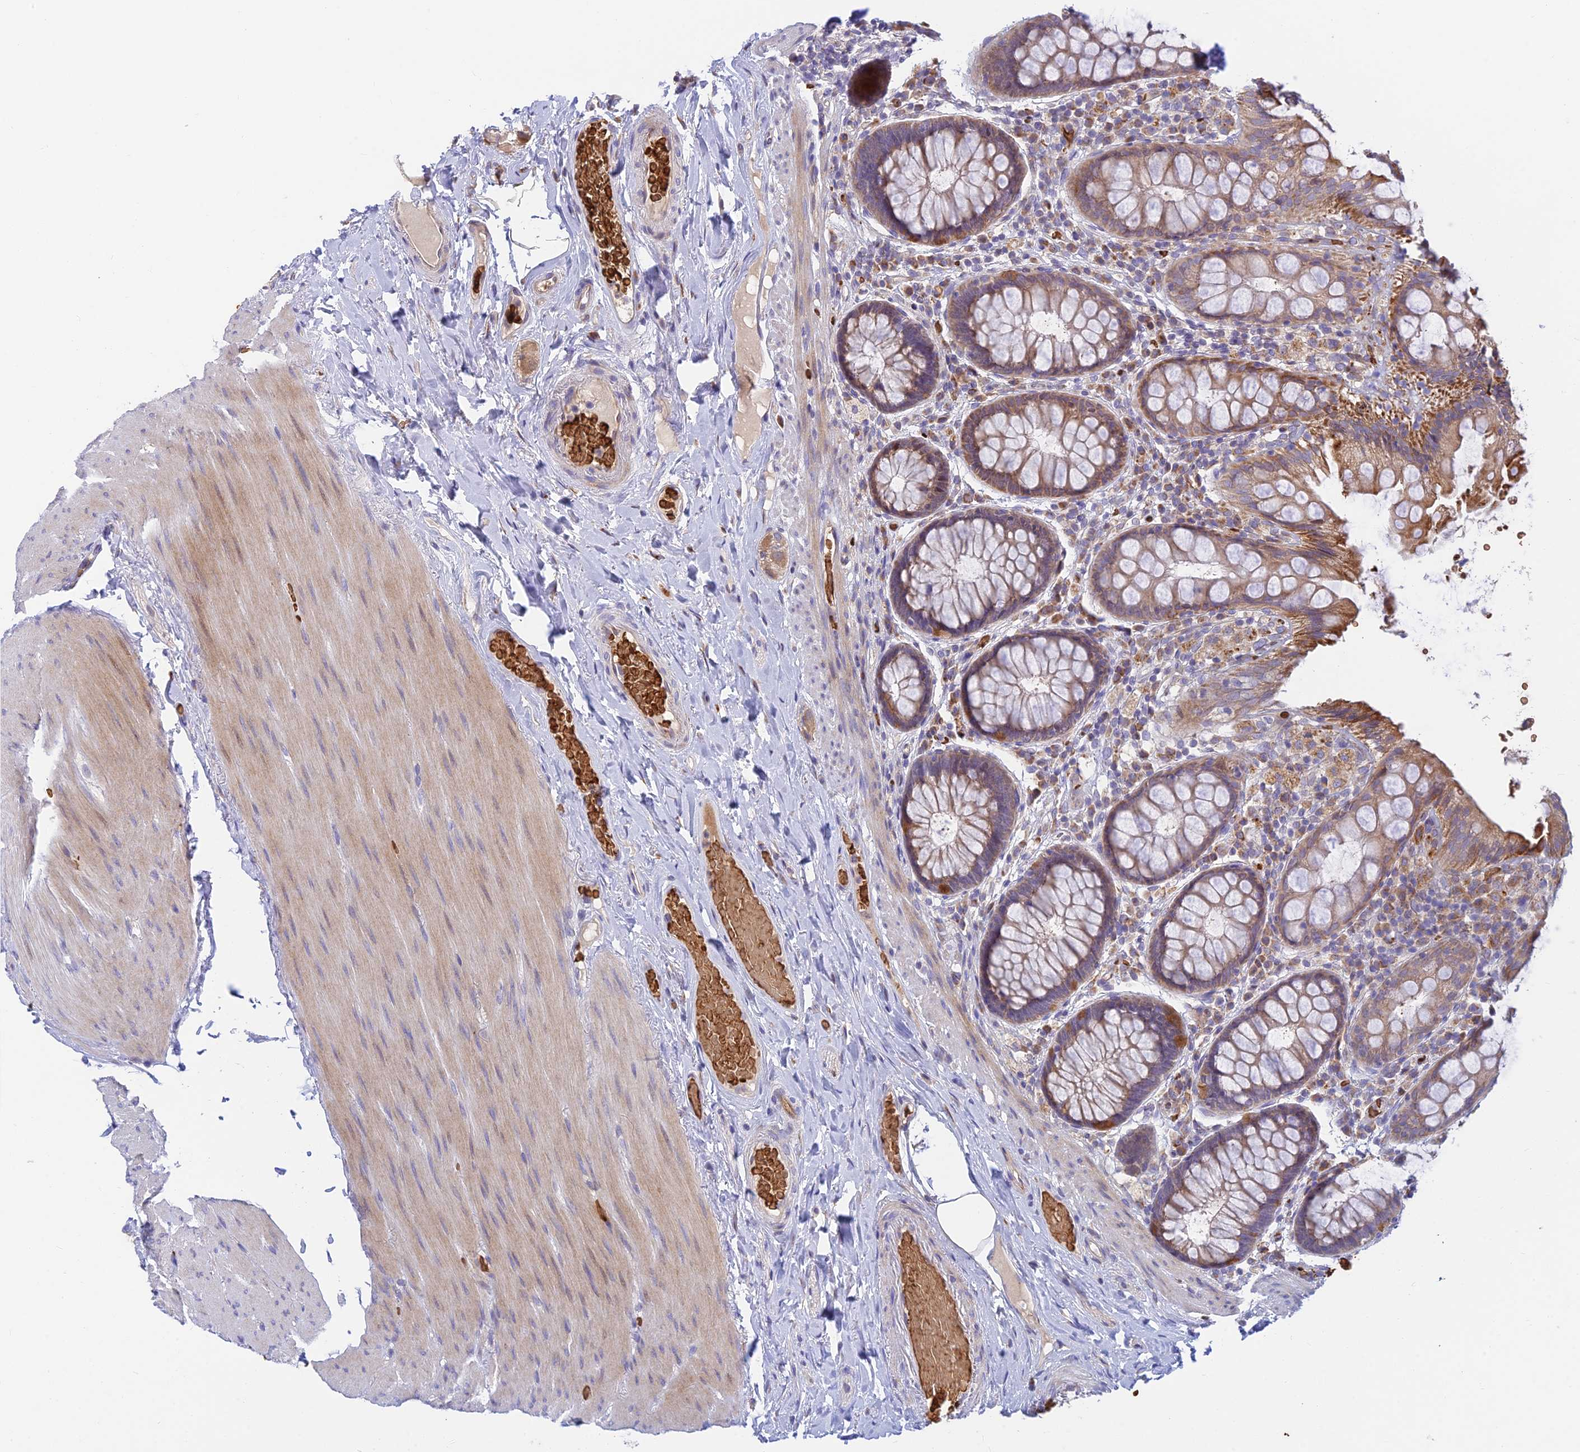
{"staining": {"intensity": "moderate", "quantity": "25%-75%", "location": "cytoplasmic/membranous"}, "tissue": "rectum", "cell_type": "Glandular cells", "image_type": "normal", "snomed": [{"axis": "morphology", "description": "Normal tissue, NOS"}, {"axis": "topography", "description": "Rectum"}], "caption": "A medium amount of moderate cytoplasmic/membranous staining is appreciated in about 25%-75% of glandular cells in benign rectum.", "gene": "UFSP2", "patient": {"sex": "male", "age": 83}}